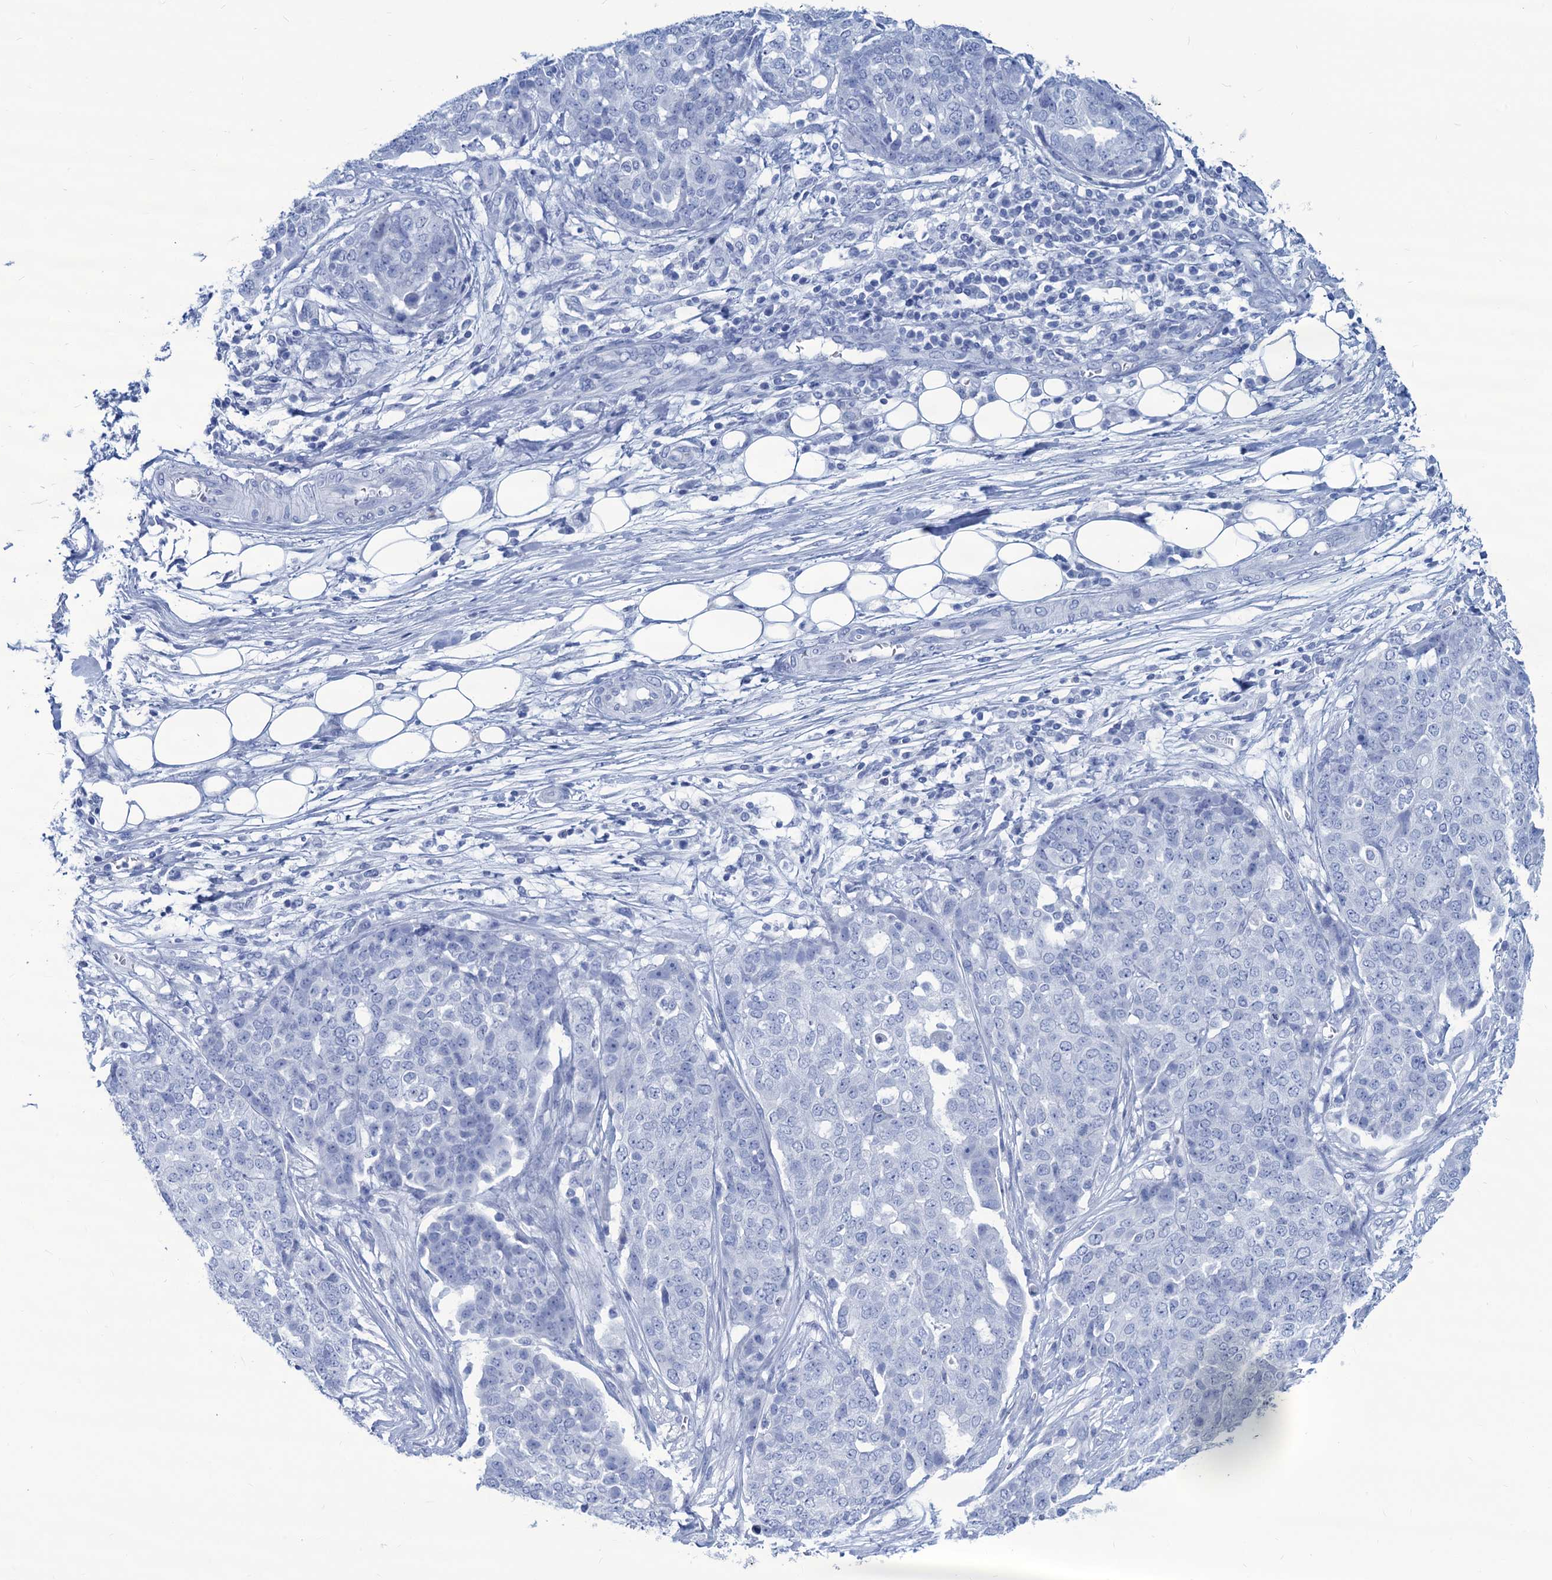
{"staining": {"intensity": "negative", "quantity": "none", "location": "none"}, "tissue": "ovarian cancer", "cell_type": "Tumor cells", "image_type": "cancer", "snomed": [{"axis": "morphology", "description": "Cystadenocarcinoma, serous, NOS"}, {"axis": "topography", "description": "Soft tissue"}, {"axis": "topography", "description": "Ovary"}], "caption": "IHC image of human ovarian serous cystadenocarcinoma stained for a protein (brown), which reveals no staining in tumor cells. Nuclei are stained in blue.", "gene": "CABYR", "patient": {"sex": "female", "age": 57}}